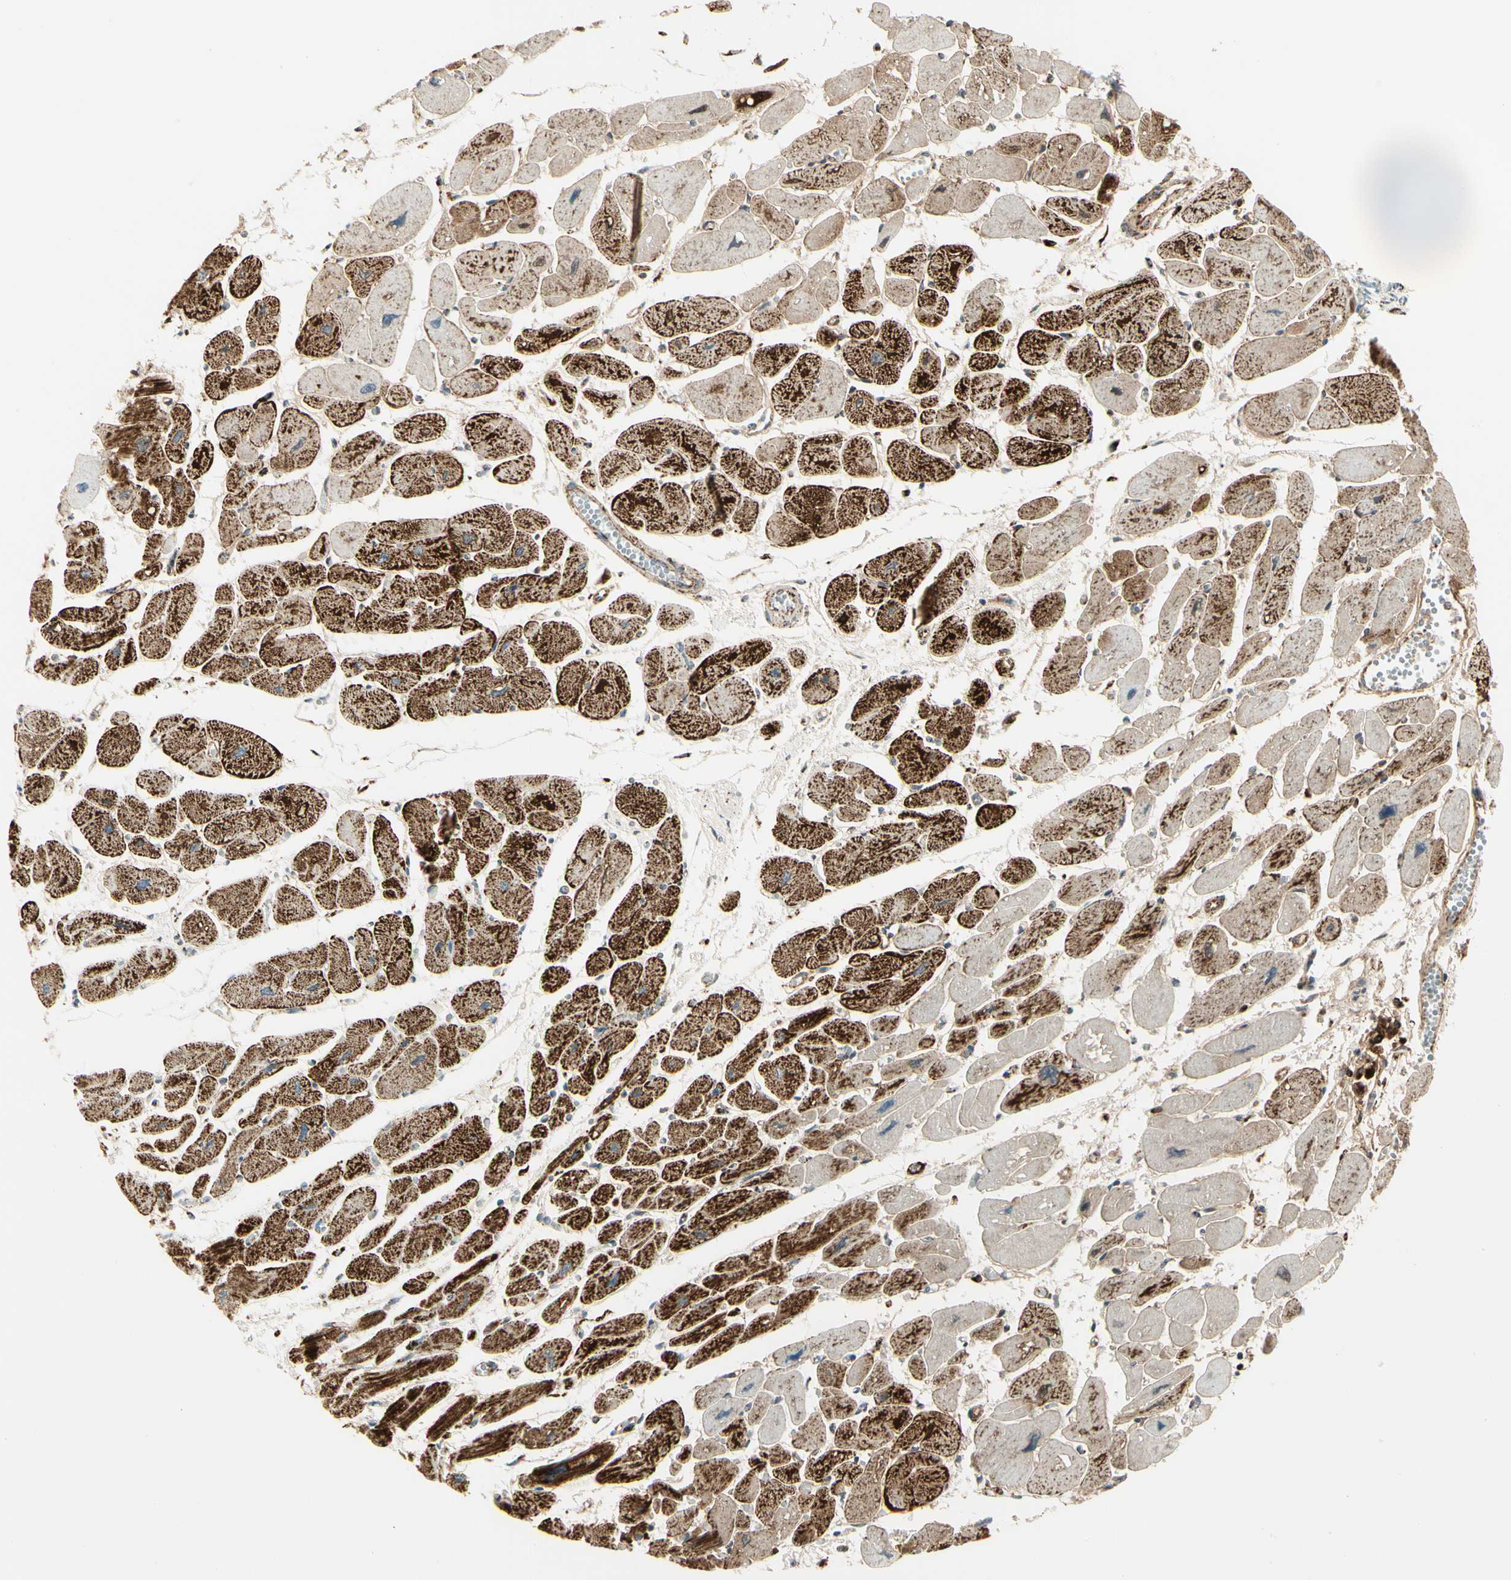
{"staining": {"intensity": "strong", "quantity": ">75%", "location": "cytoplasmic/membranous"}, "tissue": "heart muscle", "cell_type": "Cardiomyocytes", "image_type": "normal", "snomed": [{"axis": "morphology", "description": "Normal tissue, NOS"}, {"axis": "topography", "description": "Heart"}], "caption": "A high amount of strong cytoplasmic/membranous positivity is present in approximately >75% of cardiomyocytes in normal heart muscle. The protein is shown in brown color, while the nuclei are stained blue.", "gene": "ME2", "patient": {"sex": "female", "age": 54}}